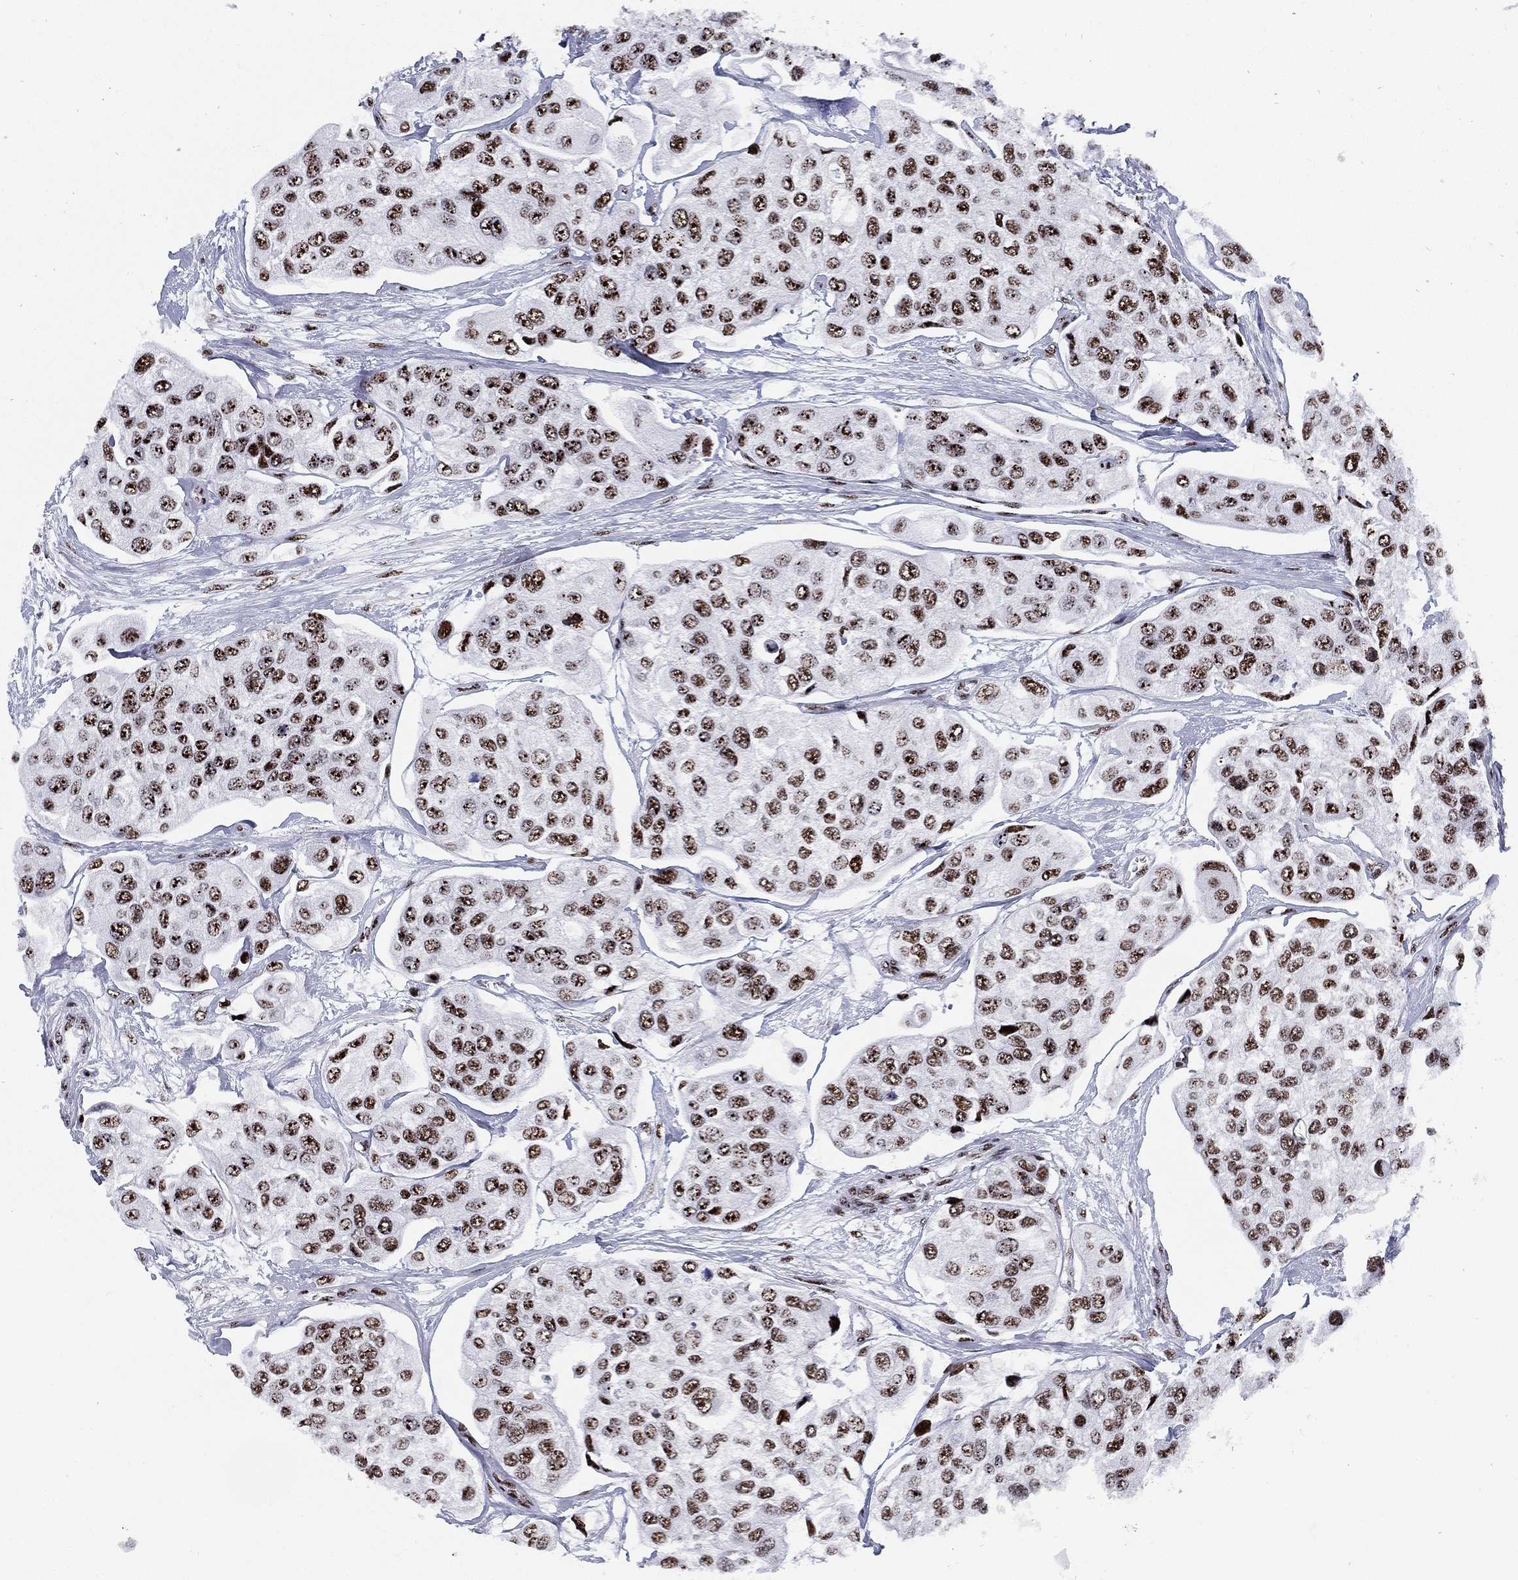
{"staining": {"intensity": "moderate", "quantity": ">75%", "location": "nuclear"}, "tissue": "urothelial cancer", "cell_type": "Tumor cells", "image_type": "cancer", "snomed": [{"axis": "morphology", "description": "Urothelial carcinoma, High grade"}, {"axis": "topography", "description": "Urinary bladder"}], "caption": "Tumor cells demonstrate moderate nuclear staining in approximately >75% of cells in urothelial cancer.", "gene": "CYB561D2", "patient": {"sex": "male", "age": 77}}